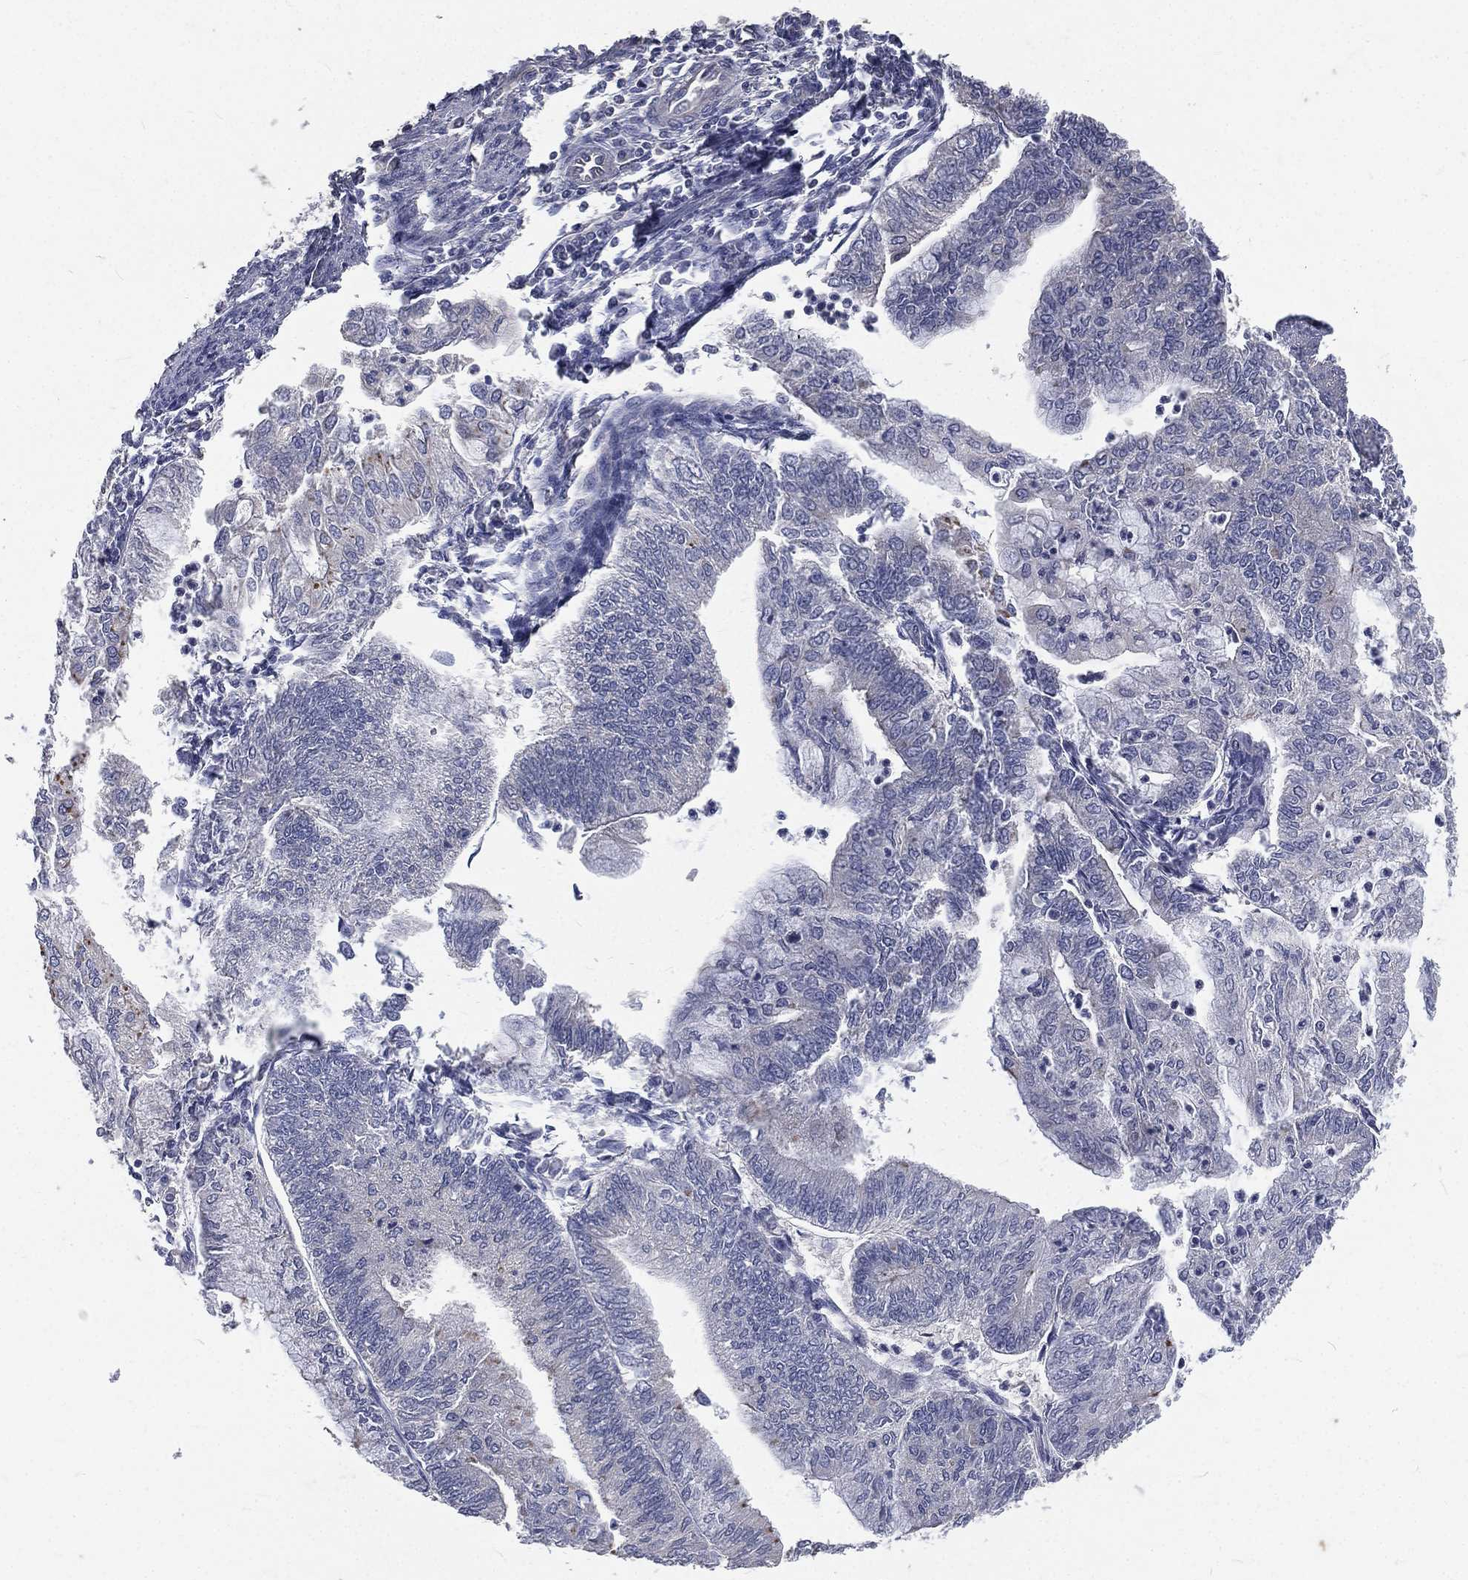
{"staining": {"intensity": "negative", "quantity": "none", "location": "none"}, "tissue": "endometrial cancer", "cell_type": "Tumor cells", "image_type": "cancer", "snomed": [{"axis": "morphology", "description": "Adenocarcinoma, NOS"}, {"axis": "topography", "description": "Endometrium"}], "caption": "There is no significant expression in tumor cells of endometrial adenocarcinoma.", "gene": "CROCC", "patient": {"sex": "female", "age": 59}}